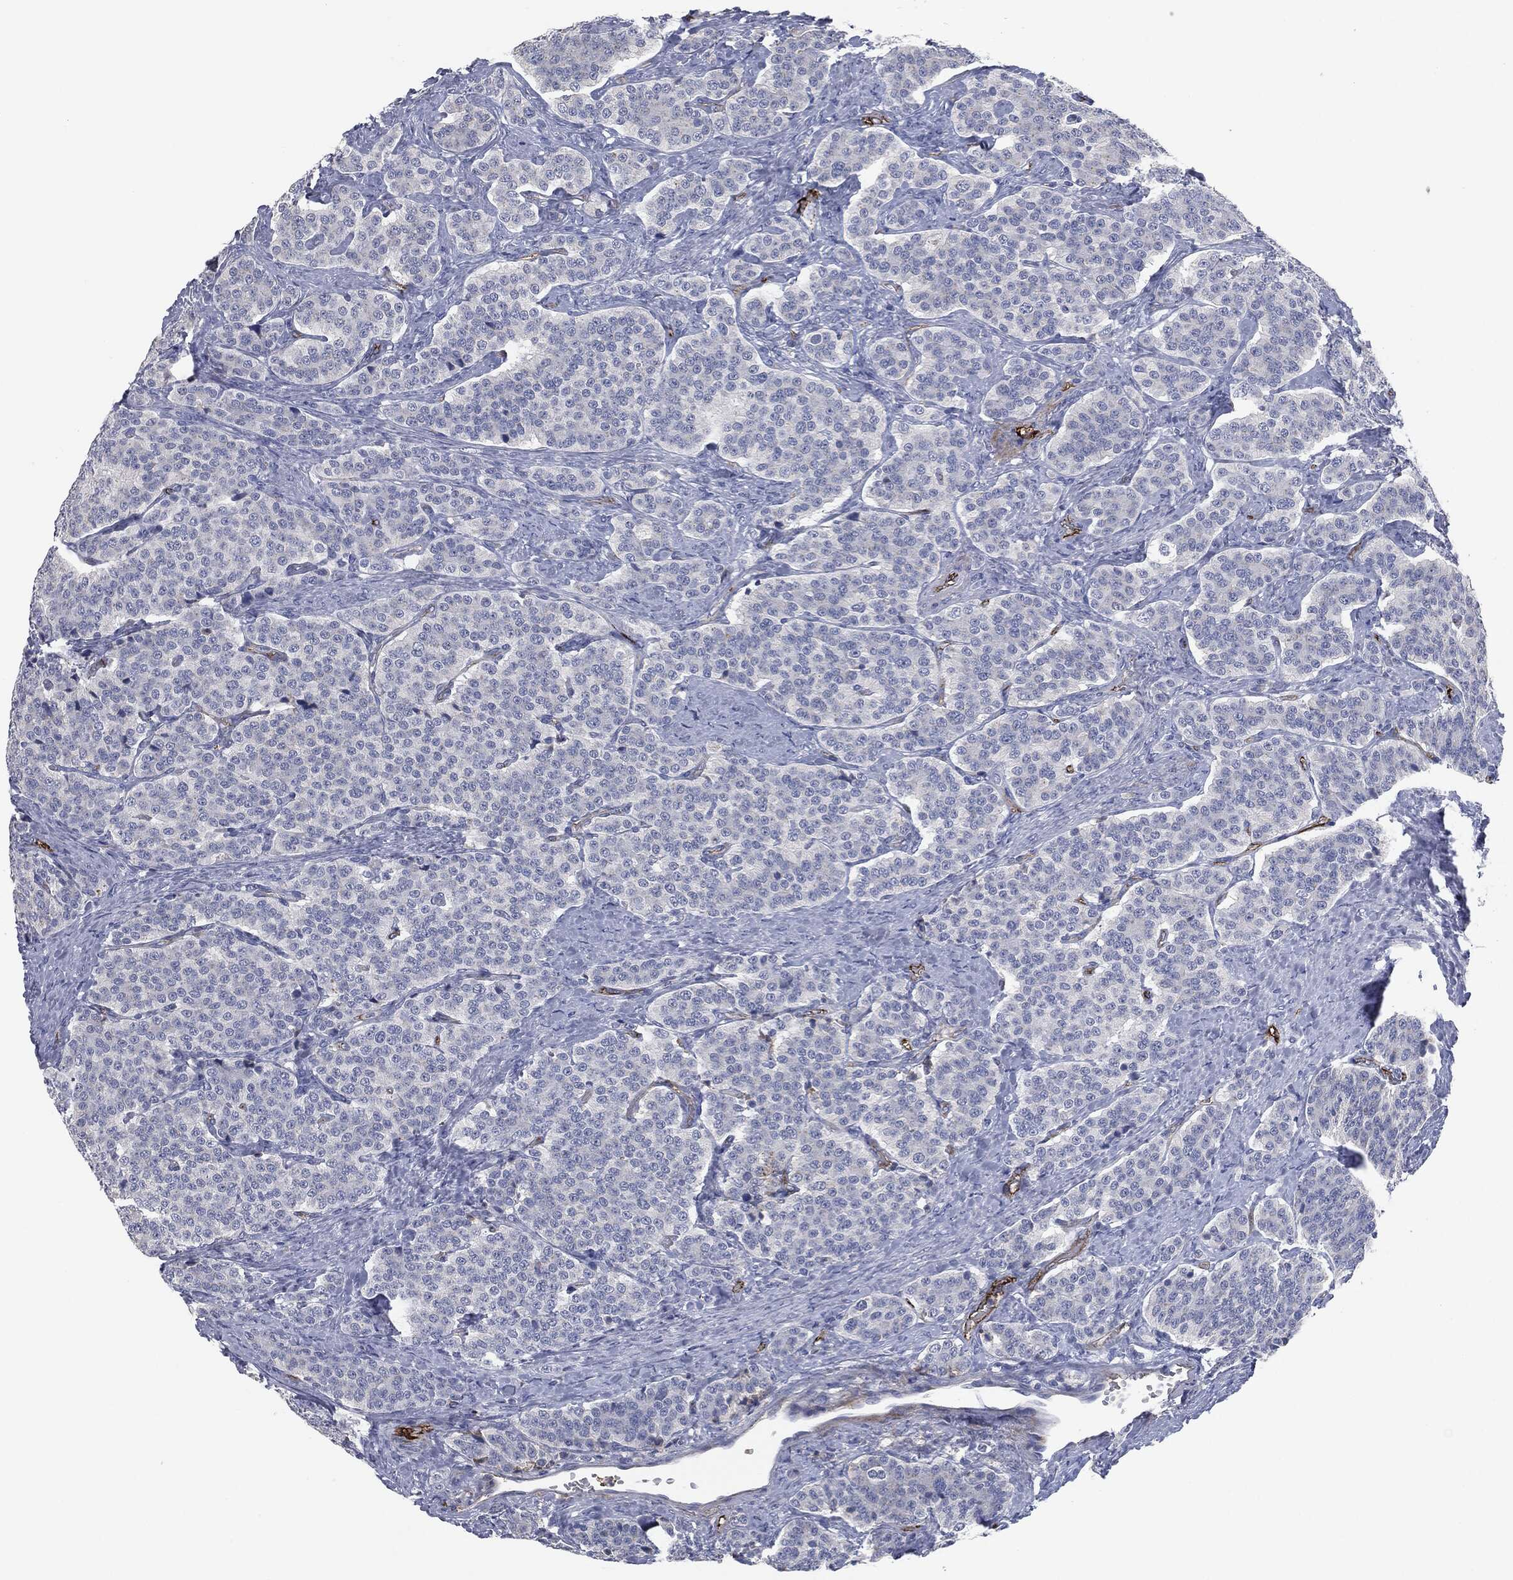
{"staining": {"intensity": "negative", "quantity": "none", "location": "none"}, "tissue": "carcinoid", "cell_type": "Tumor cells", "image_type": "cancer", "snomed": [{"axis": "morphology", "description": "Carcinoid, malignant, NOS"}, {"axis": "topography", "description": "Small intestine"}], "caption": "This is a photomicrograph of IHC staining of carcinoid, which shows no expression in tumor cells.", "gene": "APOB", "patient": {"sex": "female", "age": 58}}